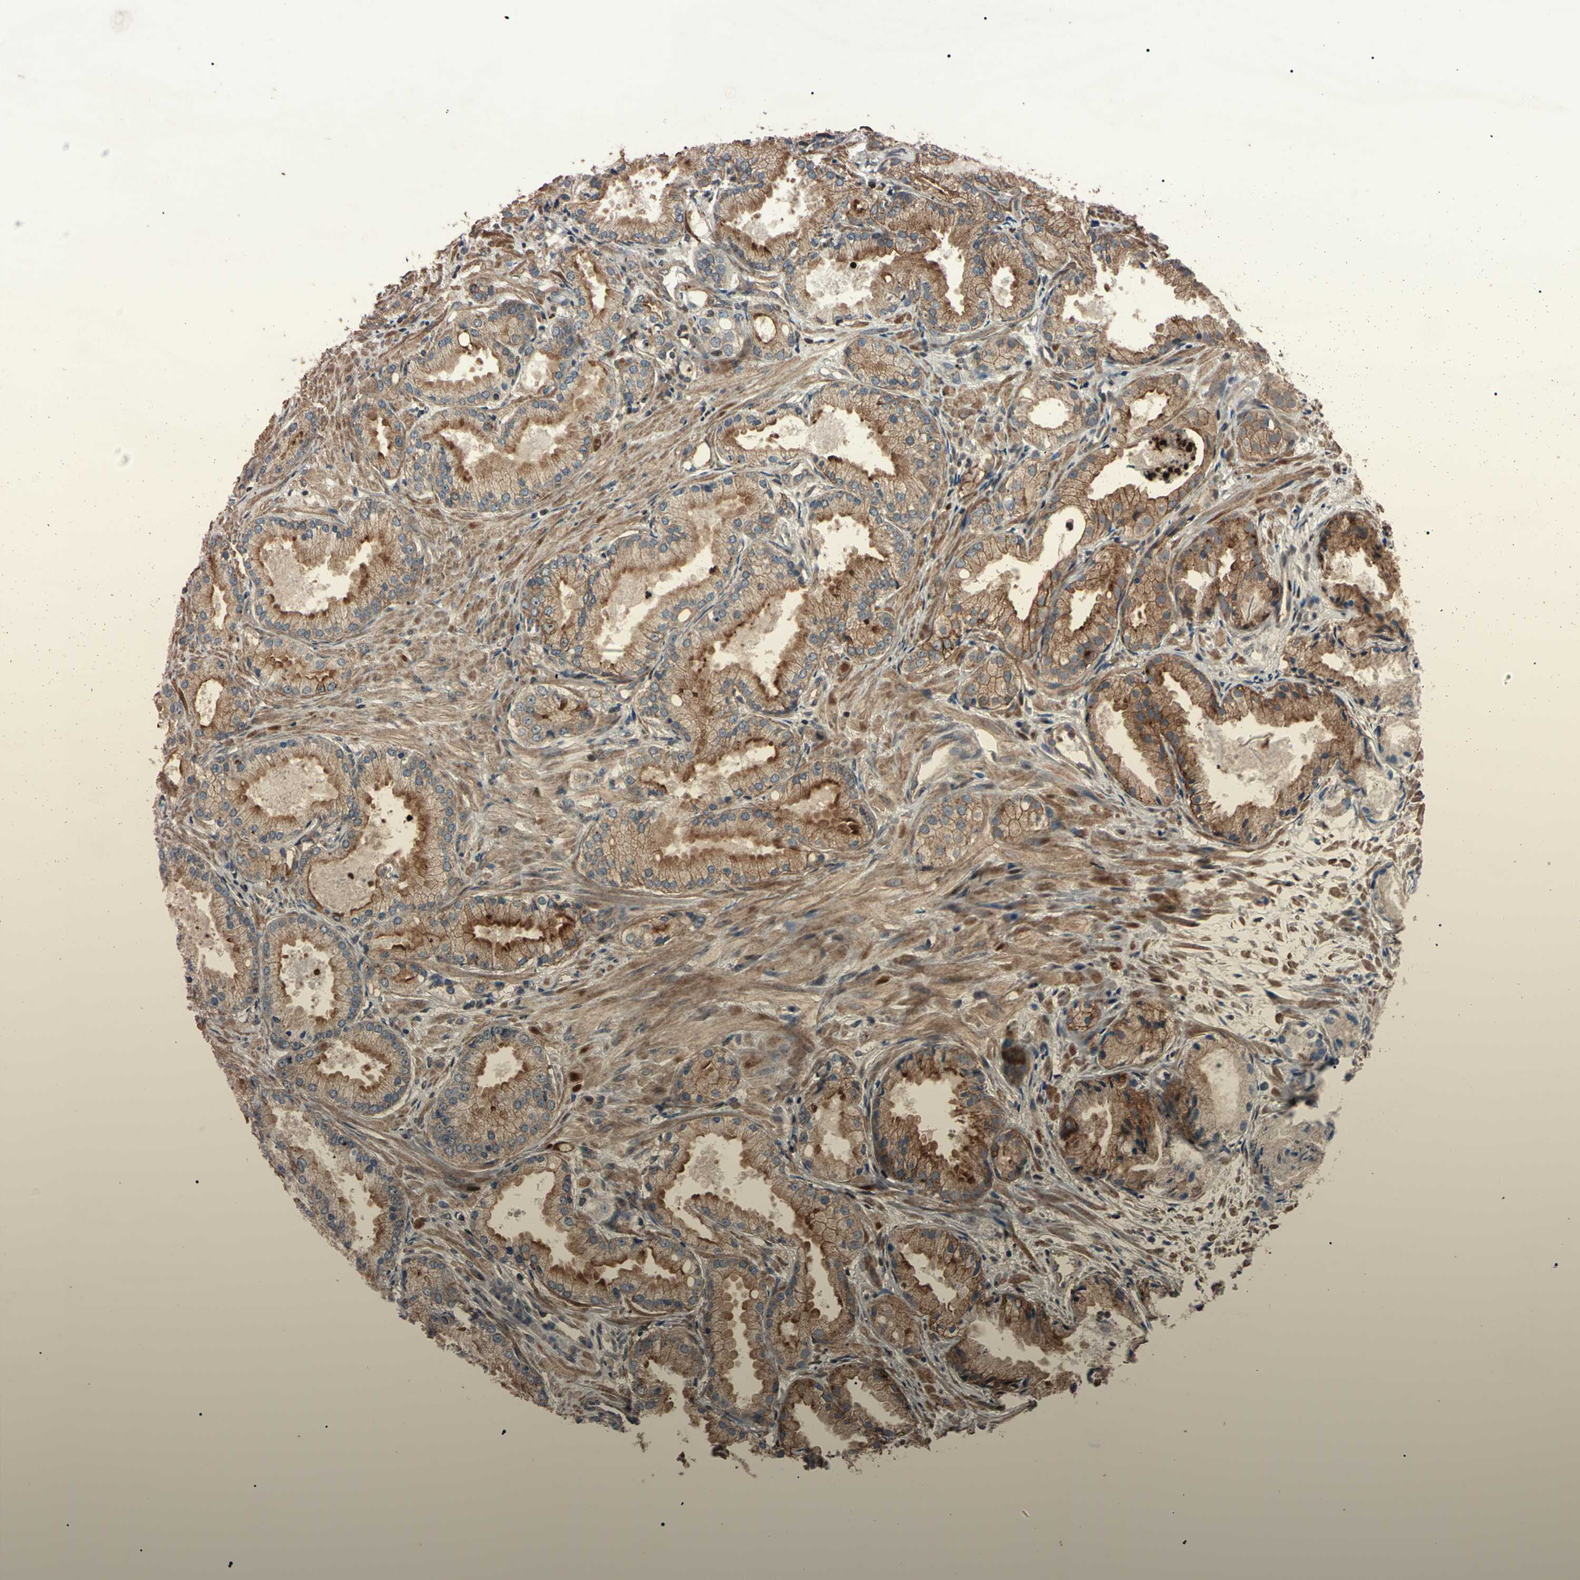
{"staining": {"intensity": "weak", "quantity": ">75%", "location": "cytoplasmic/membranous"}, "tissue": "prostate cancer", "cell_type": "Tumor cells", "image_type": "cancer", "snomed": [{"axis": "morphology", "description": "Adenocarcinoma, Low grade"}, {"axis": "topography", "description": "Prostate"}], "caption": "The immunohistochemical stain highlights weak cytoplasmic/membranous expression in tumor cells of prostate cancer tissue.", "gene": "TNFRSF1A", "patient": {"sex": "male", "age": 72}}